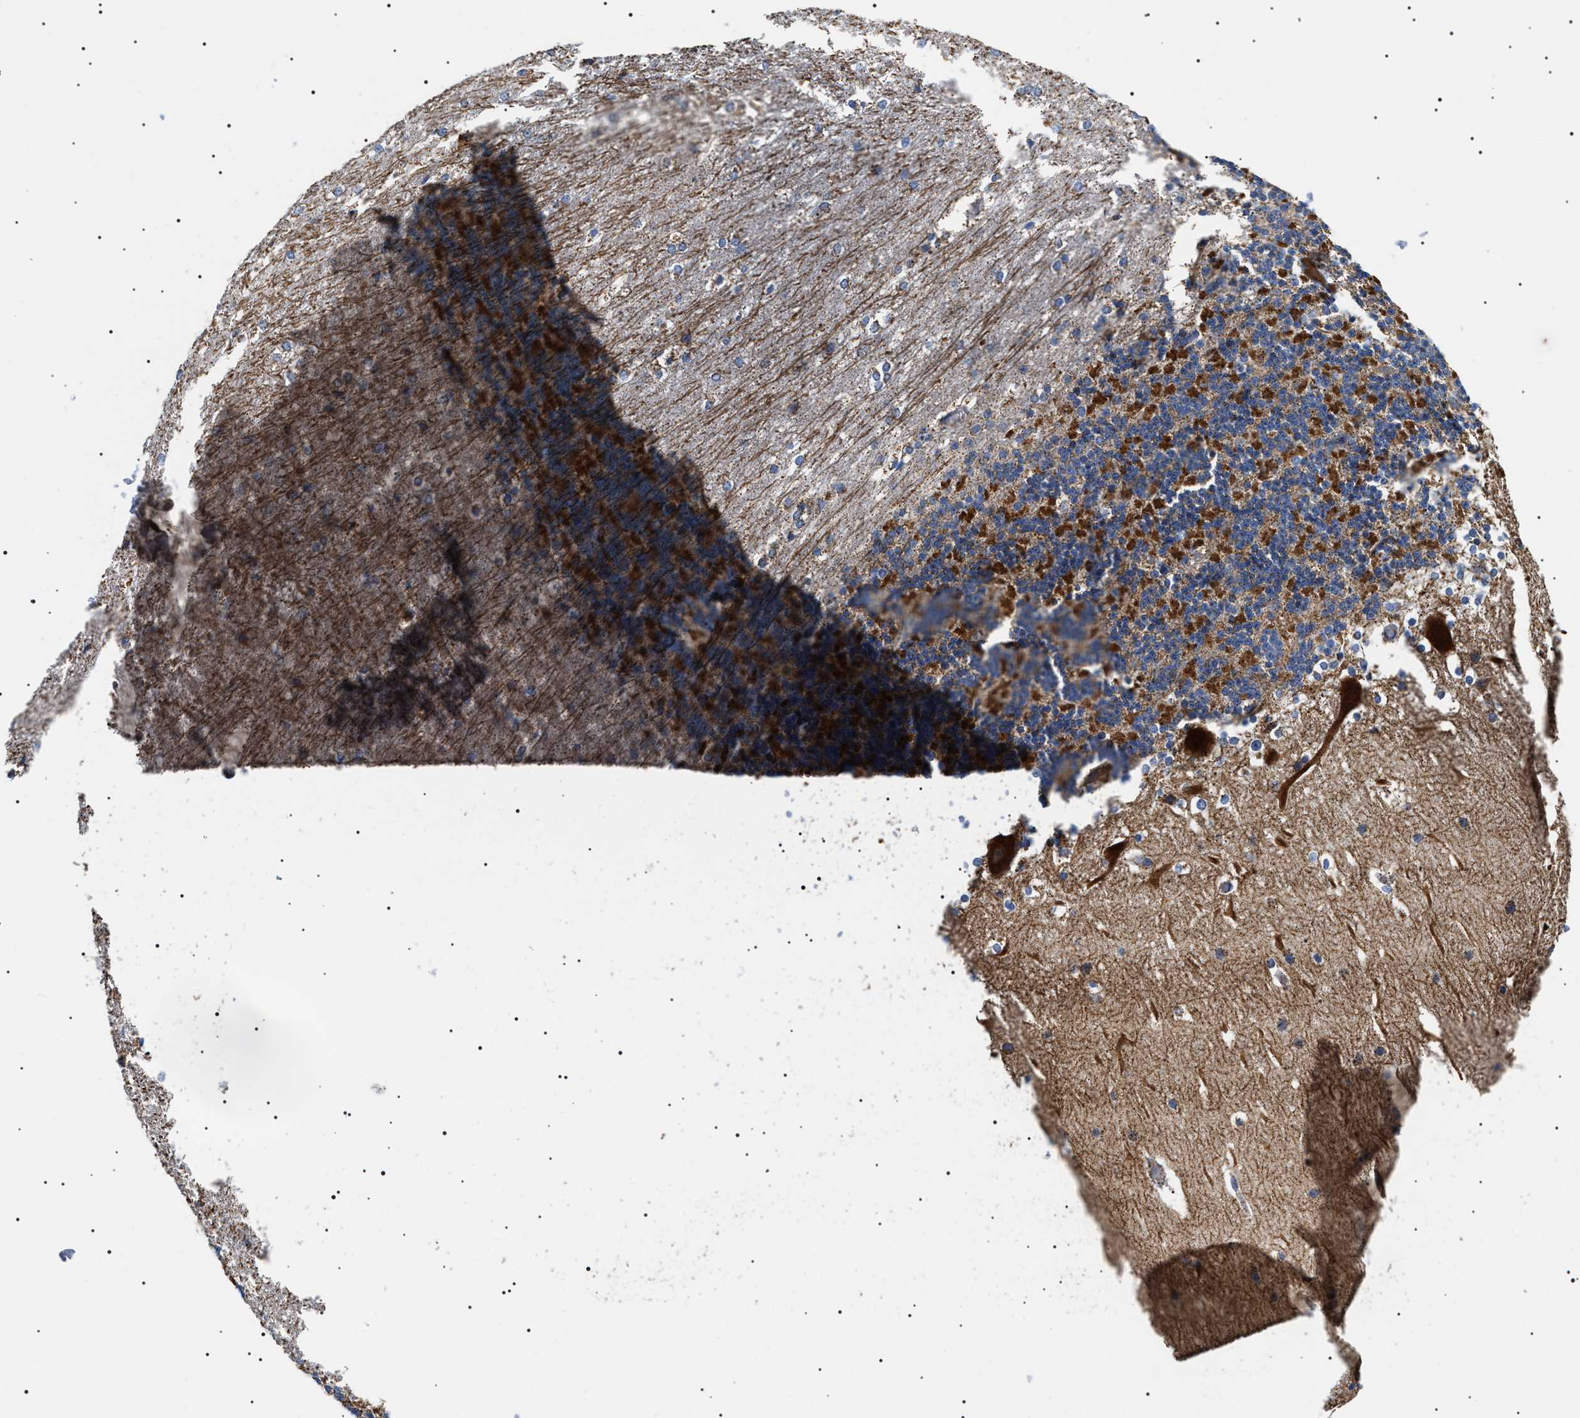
{"staining": {"intensity": "moderate", "quantity": ">75%", "location": "cytoplasmic/membranous"}, "tissue": "cerebellum", "cell_type": "Cells in granular layer", "image_type": "normal", "snomed": [{"axis": "morphology", "description": "Normal tissue, NOS"}, {"axis": "topography", "description": "Cerebellum"}], "caption": "Human cerebellum stained for a protein (brown) demonstrates moderate cytoplasmic/membranous positive expression in approximately >75% of cells in granular layer.", "gene": "OXSM", "patient": {"sex": "female", "age": 19}}